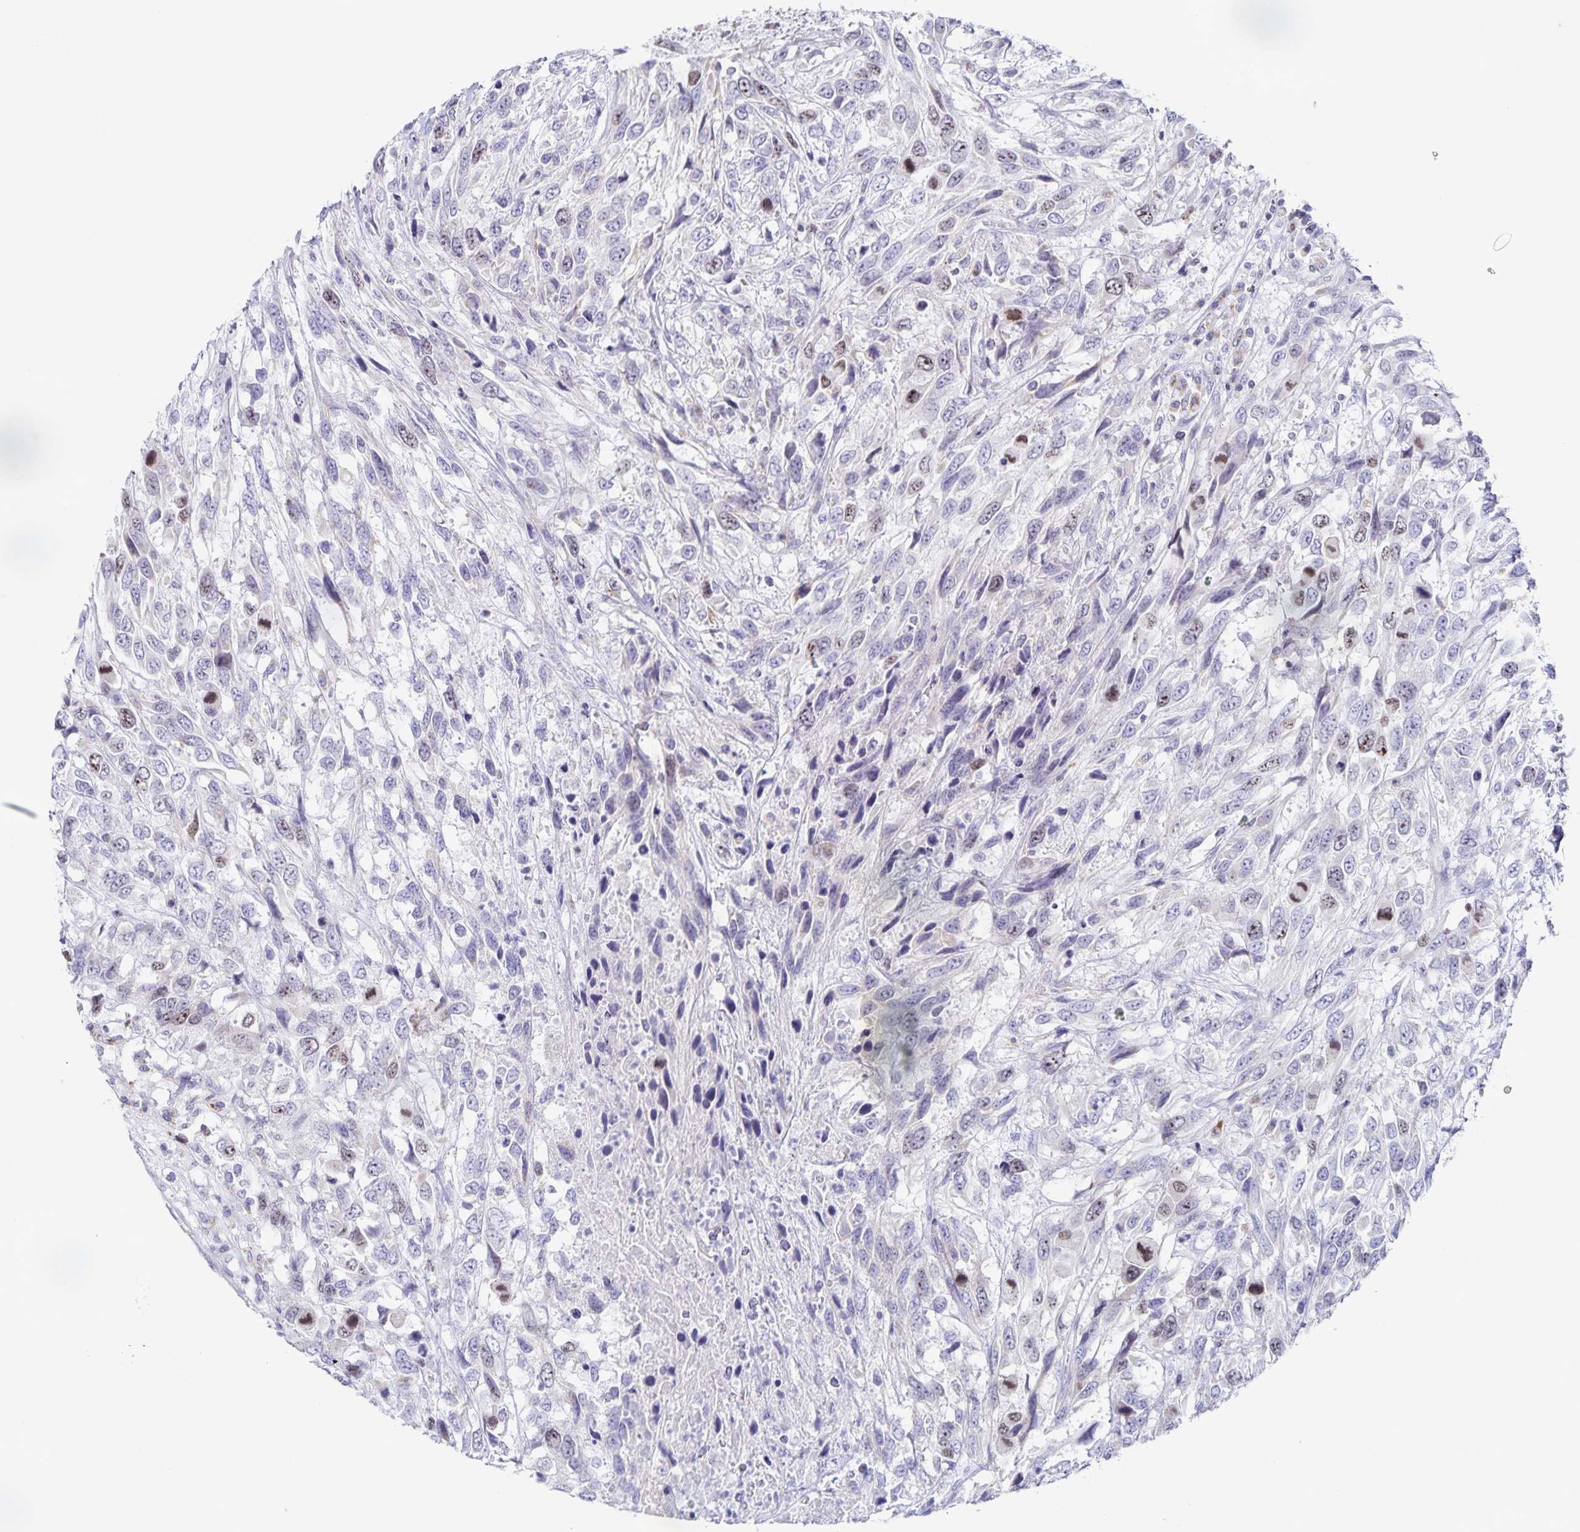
{"staining": {"intensity": "weak", "quantity": "25%-75%", "location": "nuclear"}, "tissue": "urothelial cancer", "cell_type": "Tumor cells", "image_type": "cancer", "snomed": [{"axis": "morphology", "description": "Urothelial carcinoma, High grade"}, {"axis": "topography", "description": "Urinary bladder"}], "caption": "Urothelial carcinoma (high-grade) stained for a protein shows weak nuclear positivity in tumor cells. The staining was performed using DAB to visualize the protein expression in brown, while the nuclei were stained in blue with hematoxylin (Magnification: 20x).", "gene": "CENPH", "patient": {"sex": "female", "age": 70}}